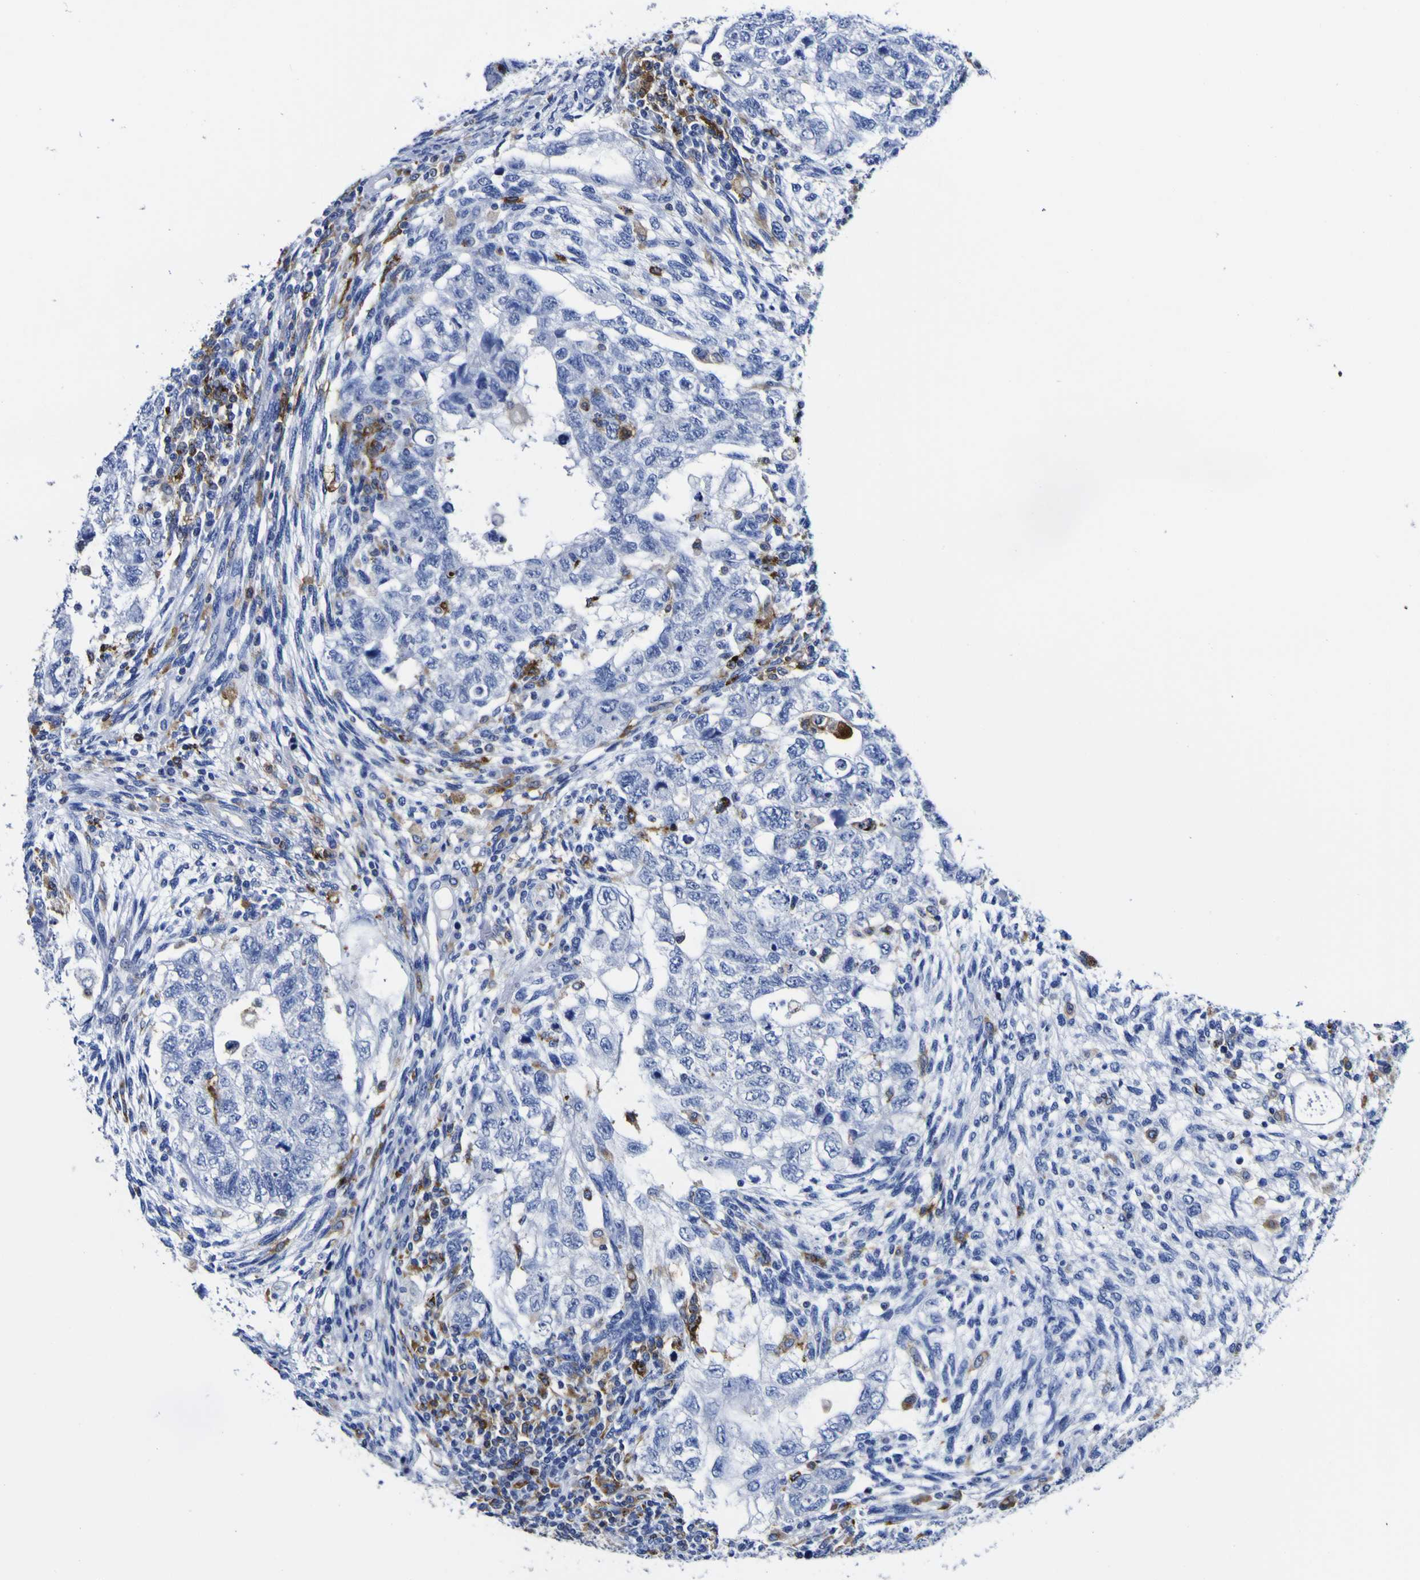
{"staining": {"intensity": "strong", "quantity": "<25%", "location": "cytoplasmic/membranous"}, "tissue": "testis cancer", "cell_type": "Tumor cells", "image_type": "cancer", "snomed": [{"axis": "morphology", "description": "Normal tissue, NOS"}, {"axis": "morphology", "description": "Carcinoma, Embryonal, NOS"}, {"axis": "topography", "description": "Testis"}], "caption": "Brown immunohistochemical staining in testis cancer (embryonal carcinoma) exhibits strong cytoplasmic/membranous staining in approximately <25% of tumor cells. (DAB = brown stain, brightfield microscopy at high magnification).", "gene": "HLA-DQA1", "patient": {"sex": "male", "age": 36}}